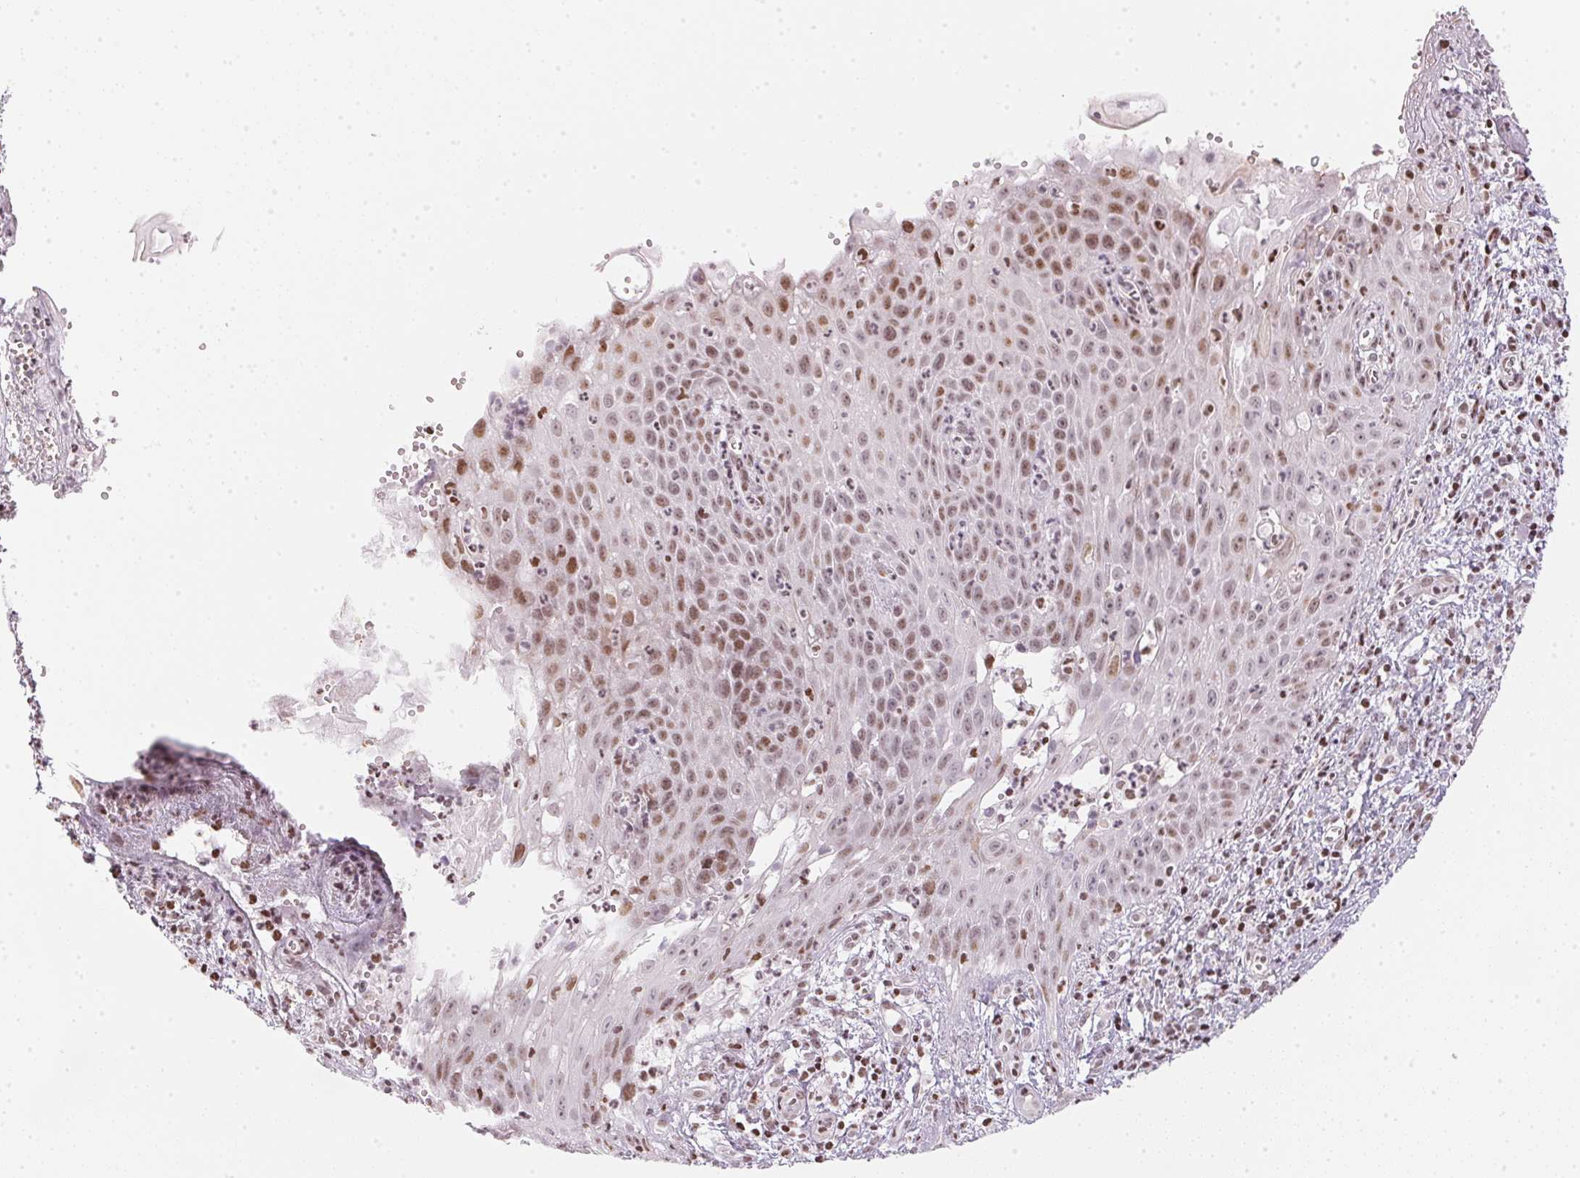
{"staining": {"intensity": "moderate", "quantity": ">75%", "location": "nuclear"}, "tissue": "cervical cancer", "cell_type": "Tumor cells", "image_type": "cancer", "snomed": [{"axis": "morphology", "description": "Squamous cell carcinoma, NOS"}, {"axis": "topography", "description": "Cervix"}], "caption": "IHC (DAB) staining of human cervical cancer (squamous cell carcinoma) exhibits moderate nuclear protein staining in about >75% of tumor cells. The staining was performed using DAB, with brown indicating positive protein expression. Nuclei are stained blue with hematoxylin.", "gene": "KAT6A", "patient": {"sex": "female", "age": 30}}